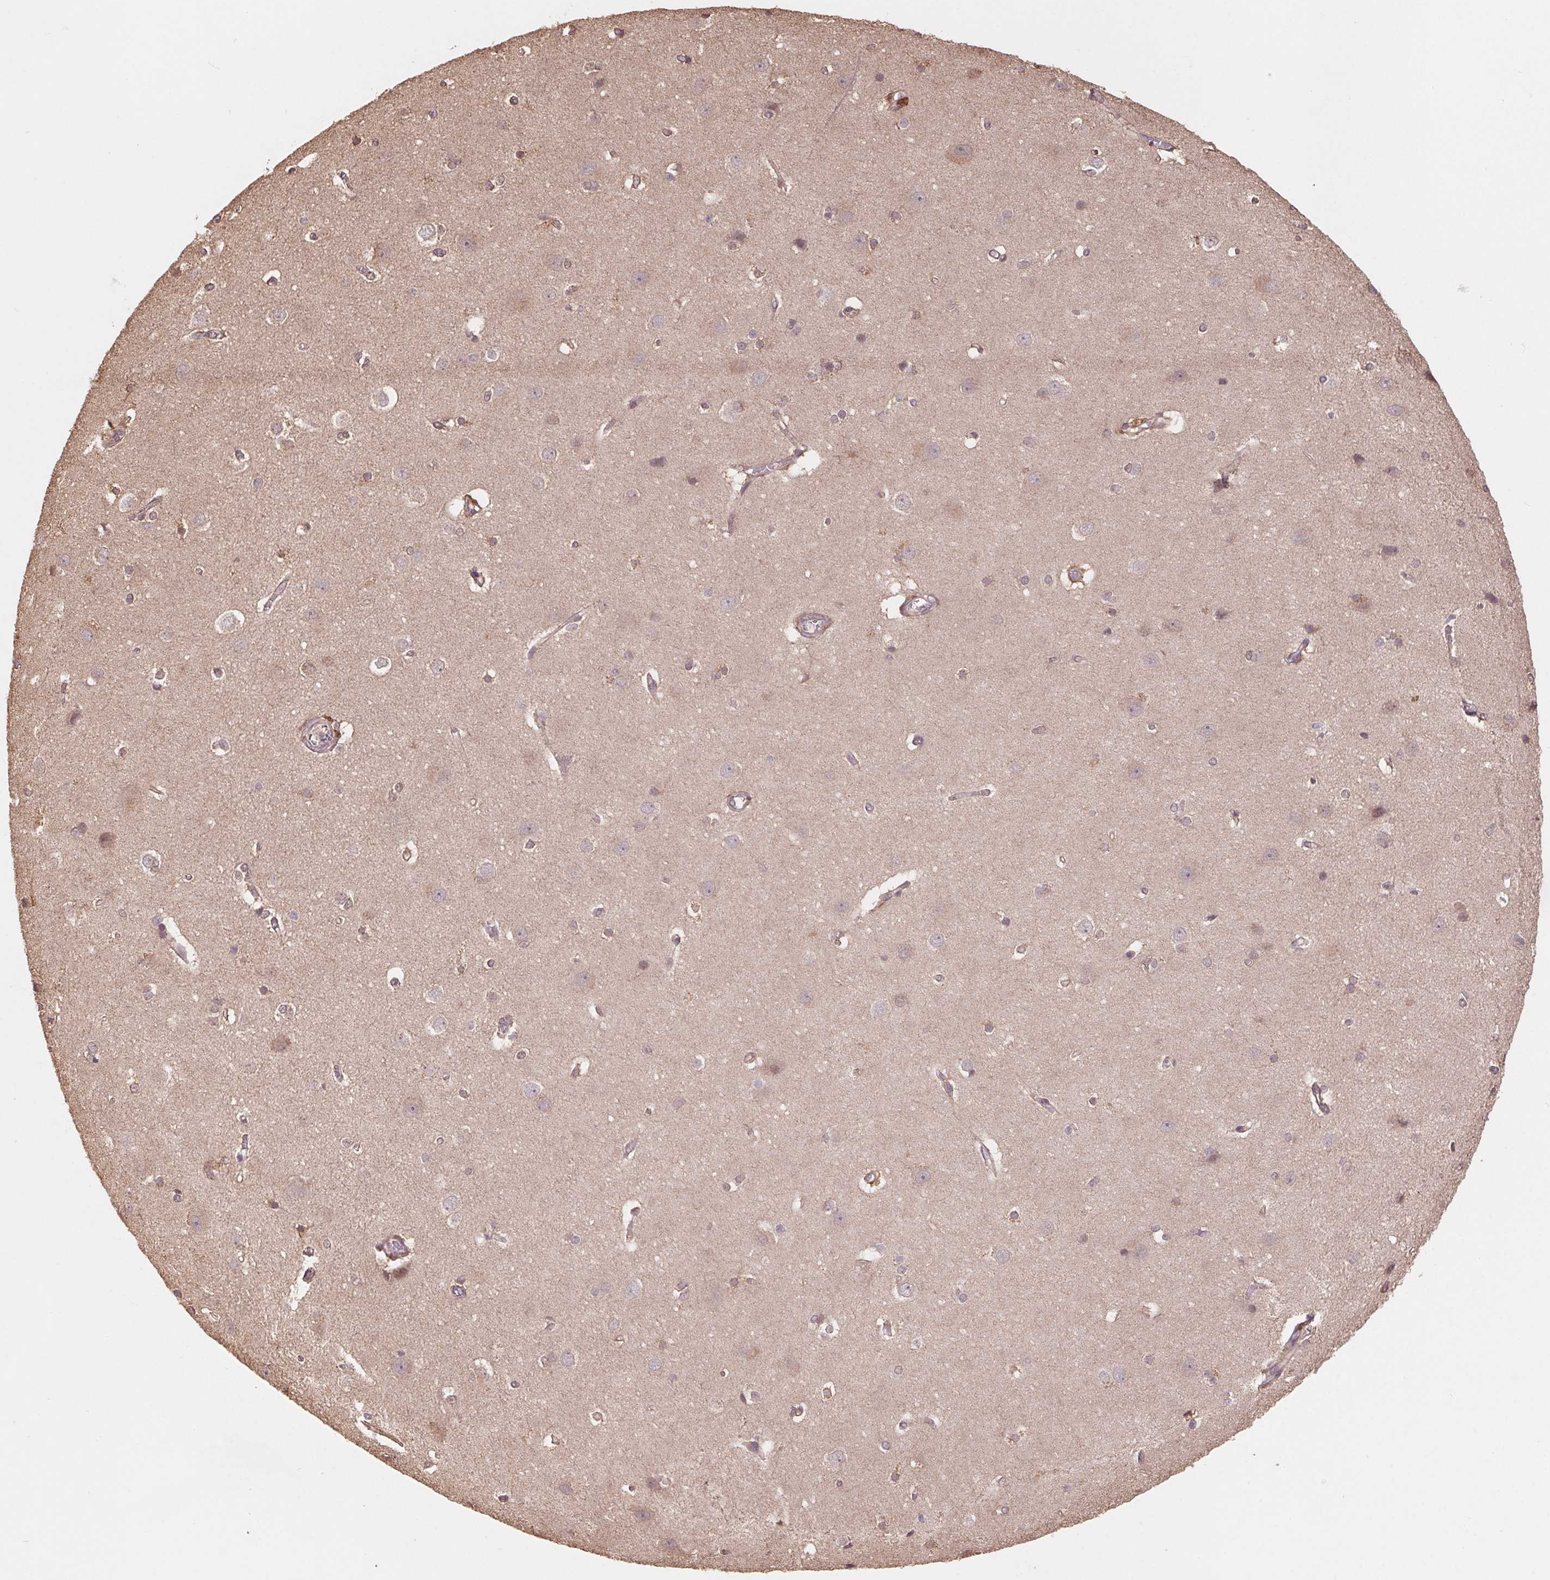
{"staining": {"intensity": "moderate", "quantity": "25%-75%", "location": "cytoplasmic/membranous"}, "tissue": "cerebral cortex", "cell_type": "Endothelial cells", "image_type": "normal", "snomed": [{"axis": "morphology", "description": "Normal tissue, NOS"}, {"axis": "topography", "description": "Cerebral cortex"}], "caption": "Immunohistochemical staining of benign cerebral cortex shows 25%-75% levels of moderate cytoplasmic/membranous protein staining in about 25%-75% of endothelial cells.", "gene": "CUTA", "patient": {"sex": "male", "age": 37}}